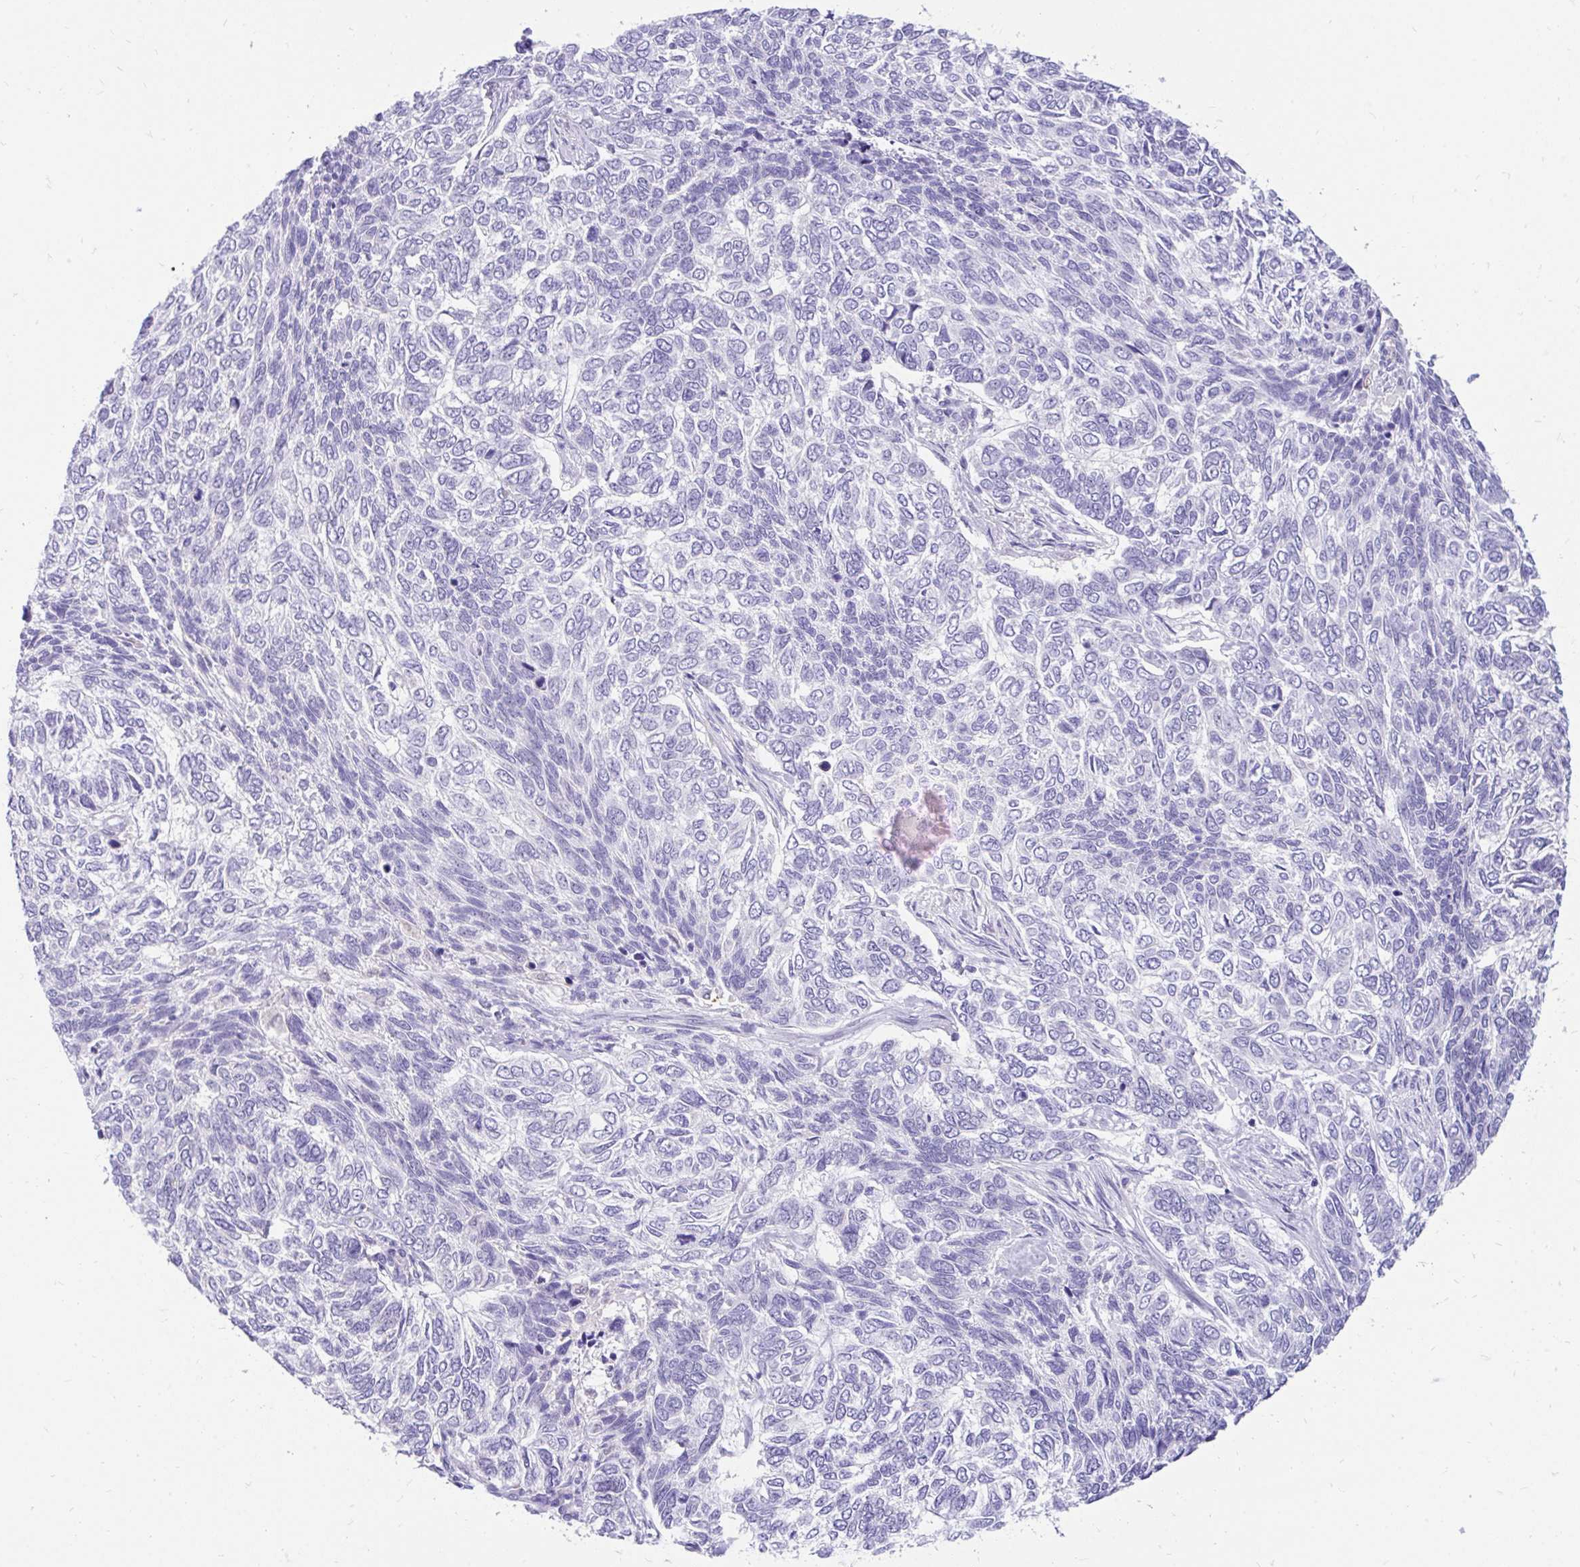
{"staining": {"intensity": "negative", "quantity": "none", "location": "none"}, "tissue": "skin cancer", "cell_type": "Tumor cells", "image_type": "cancer", "snomed": [{"axis": "morphology", "description": "Basal cell carcinoma"}, {"axis": "topography", "description": "Skin"}], "caption": "DAB immunohistochemical staining of human skin cancer (basal cell carcinoma) demonstrates no significant positivity in tumor cells.", "gene": "GLB1L2", "patient": {"sex": "female", "age": 65}}